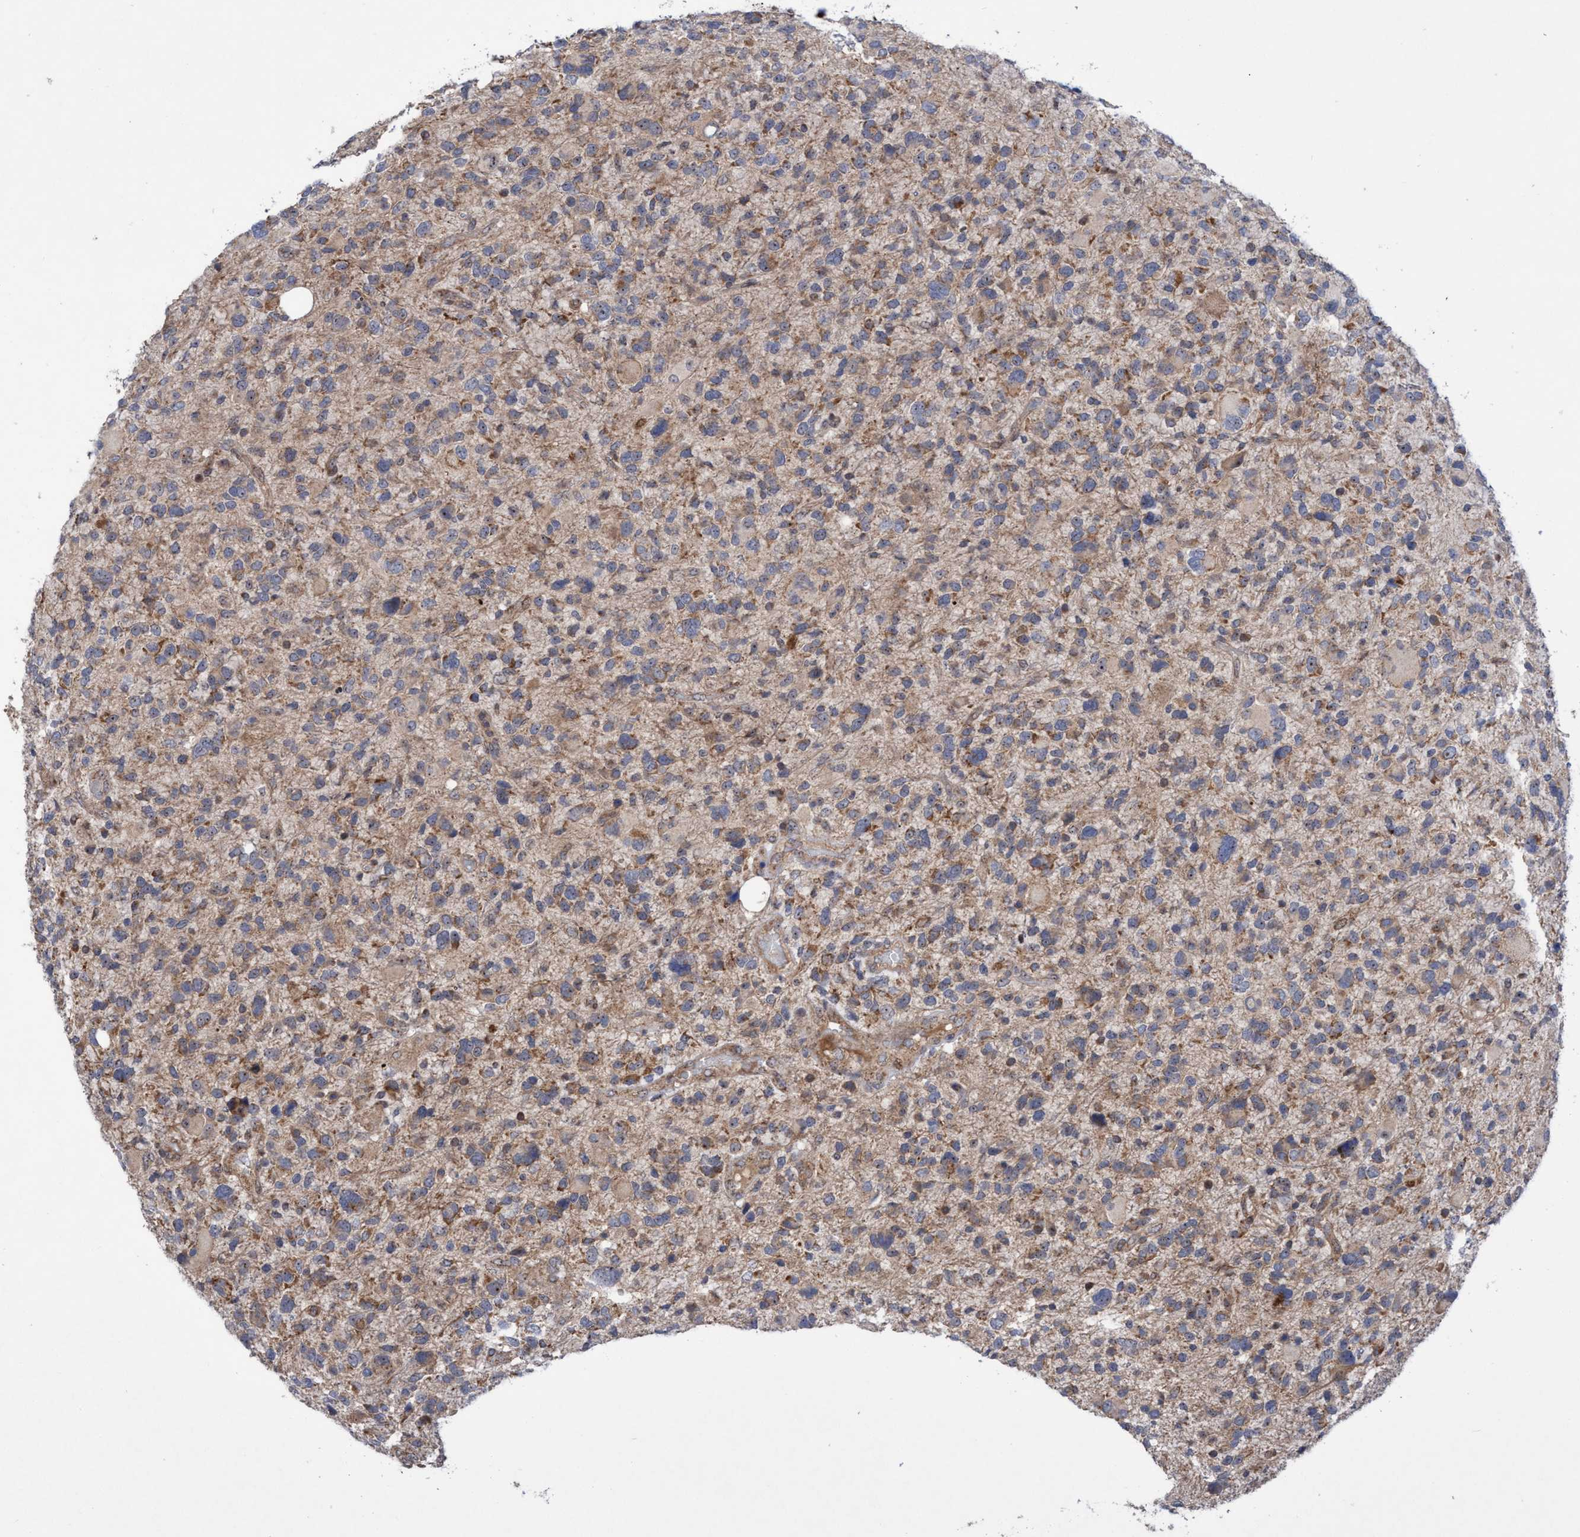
{"staining": {"intensity": "moderate", "quantity": ">75%", "location": "cytoplasmic/membranous,nuclear"}, "tissue": "glioma", "cell_type": "Tumor cells", "image_type": "cancer", "snomed": [{"axis": "morphology", "description": "Glioma, malignant, High grade"}, {"axis": "topography", "description": "Brain"}], "caption": "Human high-grade glioma (malignant) stained with a protein marker demonstrates moderate staining in tumor cells.", "gene": "P2RY14", "patient": {"sex": "male", "age": 48}}